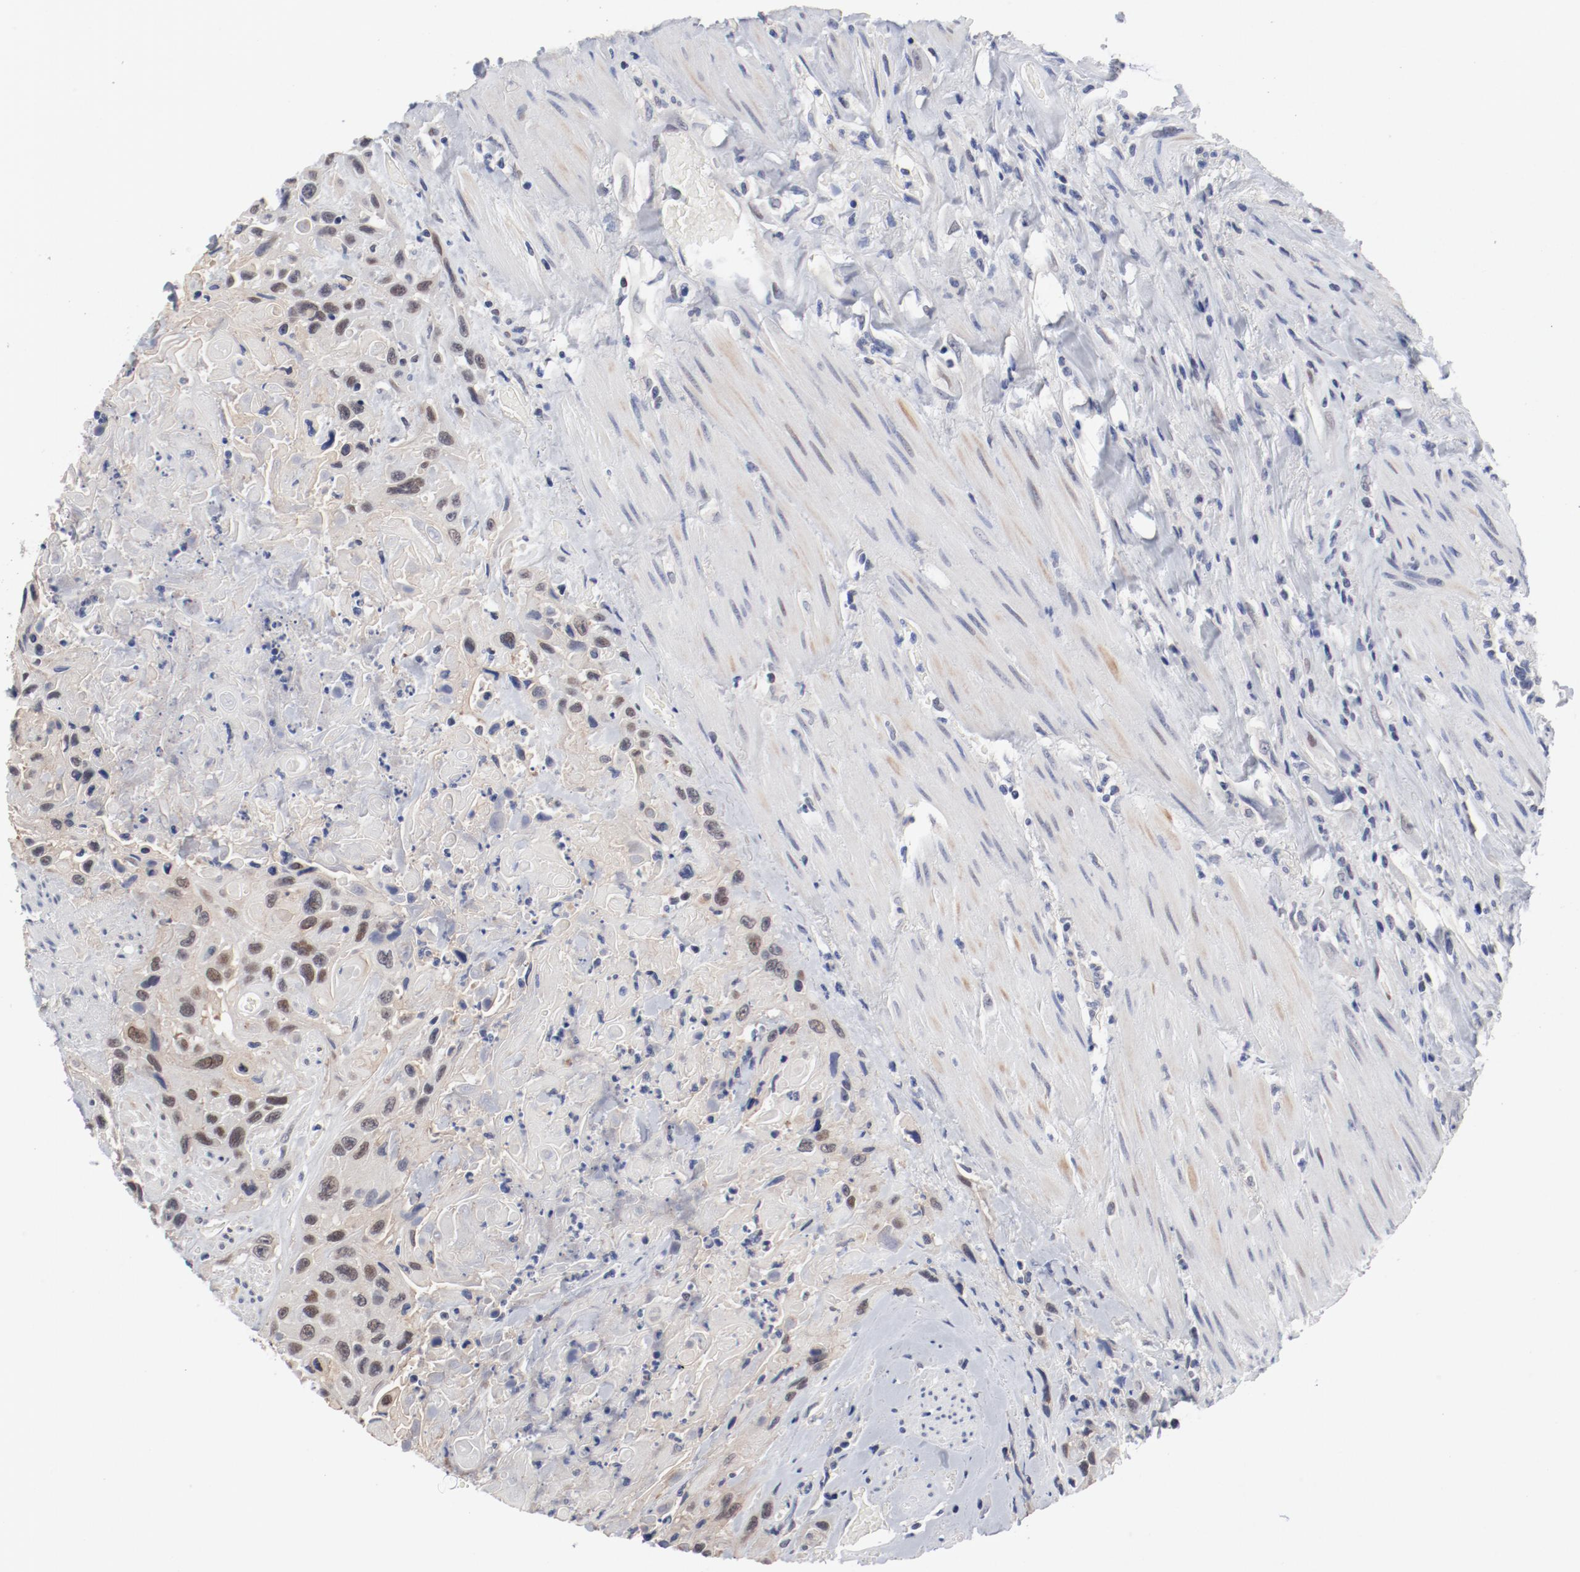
{"staining": {"intensity": "weak", "quantity": "25%-75%", "location": "nuclear"}, "tissue": "urothelial cancer", "cell_type": "Tumor cells", "image_type": "cancer", "snomed": [{"axis": "morphology", "description": "Urothelial carcinoma, High grade"}, {"axis": "topography", "description": "Urinary bladder"}], "caption": "A photomicrograph showing weak nuclear expression in about 25%-75% of tumor cells in urothelial cancer, as visualized by brown immunohistochemical staining.", "gene": "ANKLE2", "patient": {"sex": "female", "age": 84}}